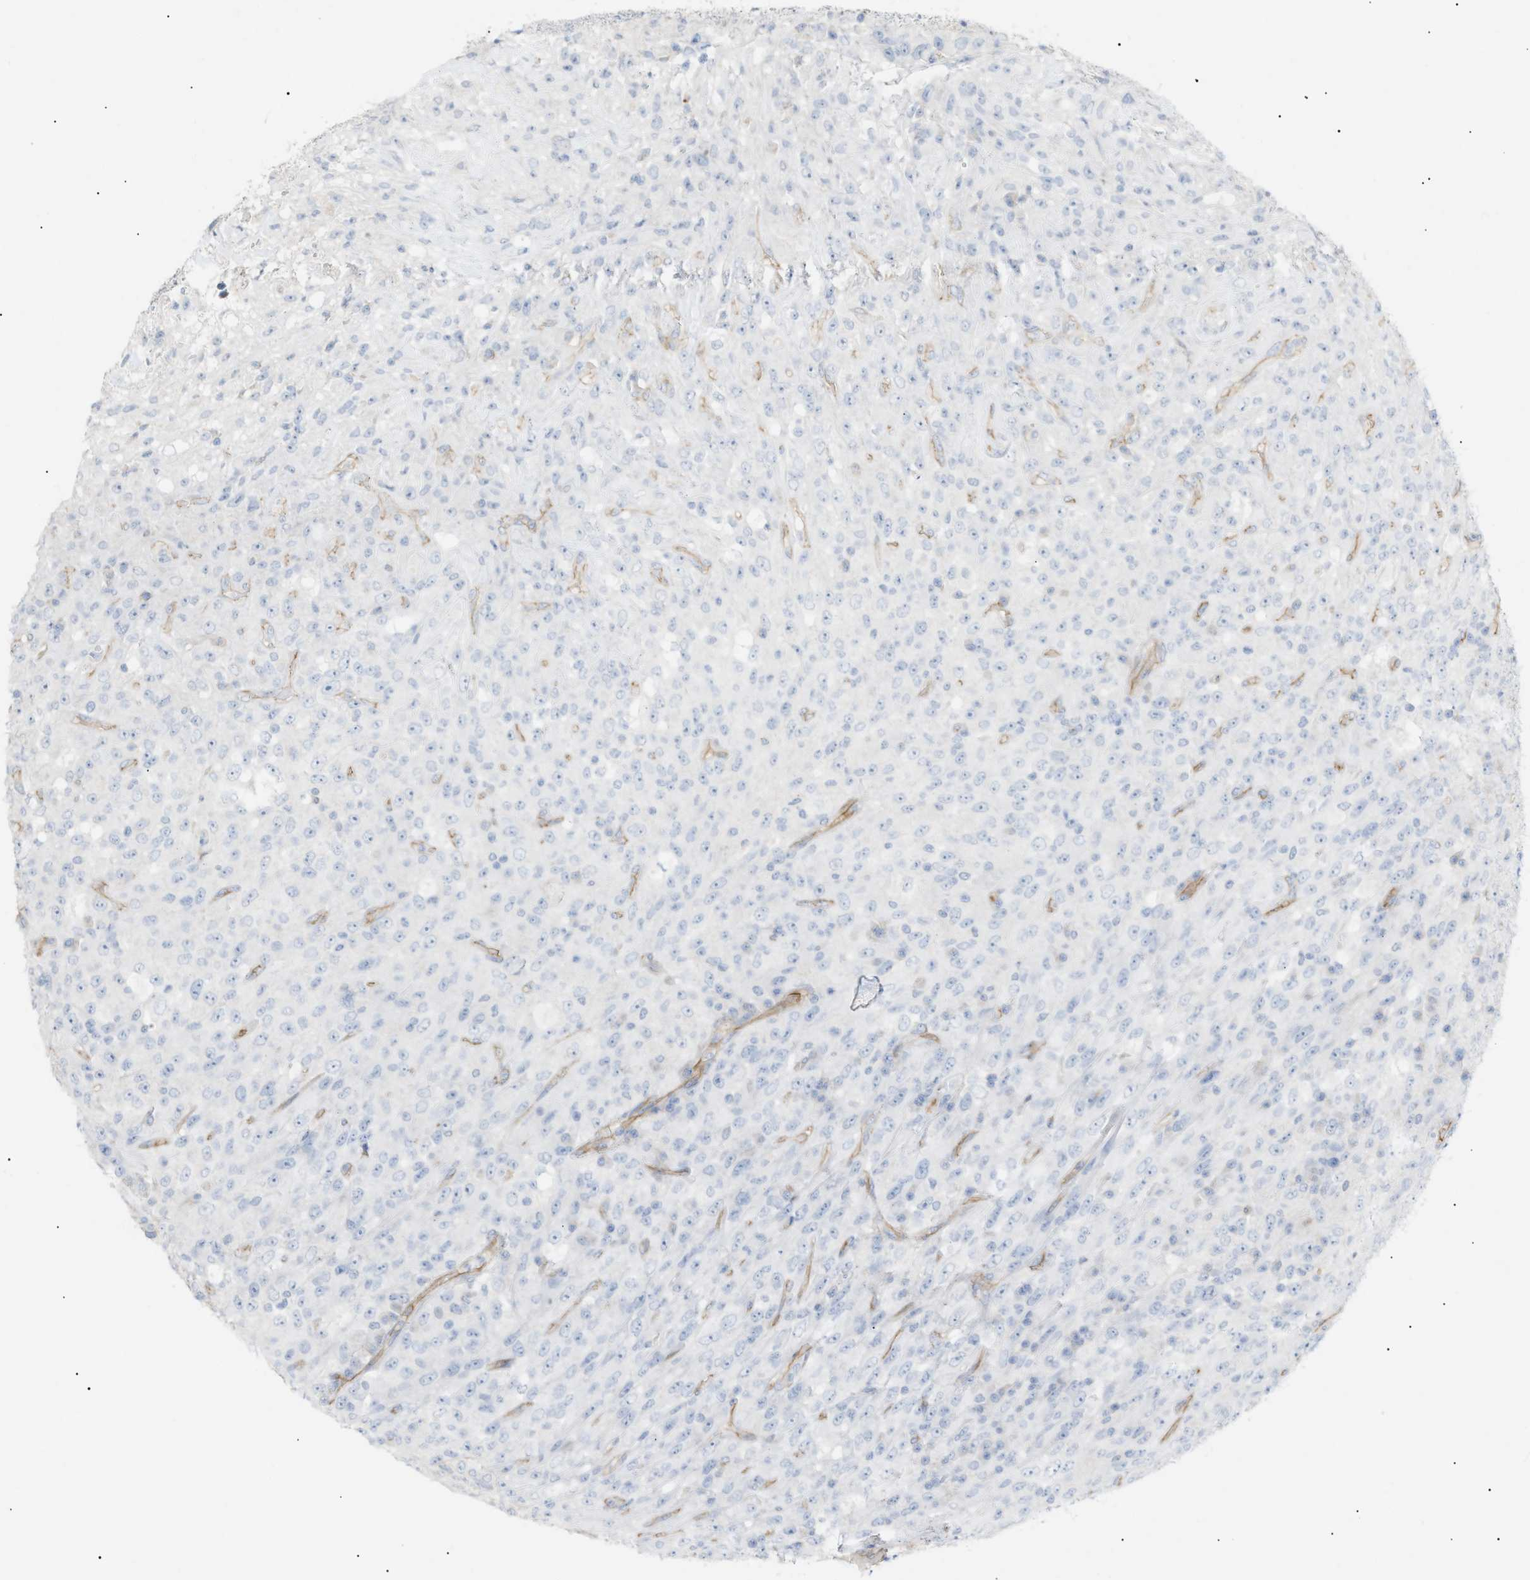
{"staining": {"intensity": "negative", "quantity": "none", "location": "none"}, "tissue": "urothelial cancer", "cell_type": "Tumor cells", "image_type": "cancer", "snomed": [{"axis": "morphology", "description": "Urothelial carcinoma, High grade"}, {"axis": "topography", "description": "Urinary bladder"}], "caption": "Urothelial carcinoma (high-grade) stained for a protein using immunohistochemistry displays no positivity tumor cells.", "gene": "ZFHX2", "patient": {"sex": "male", "age": 66}}